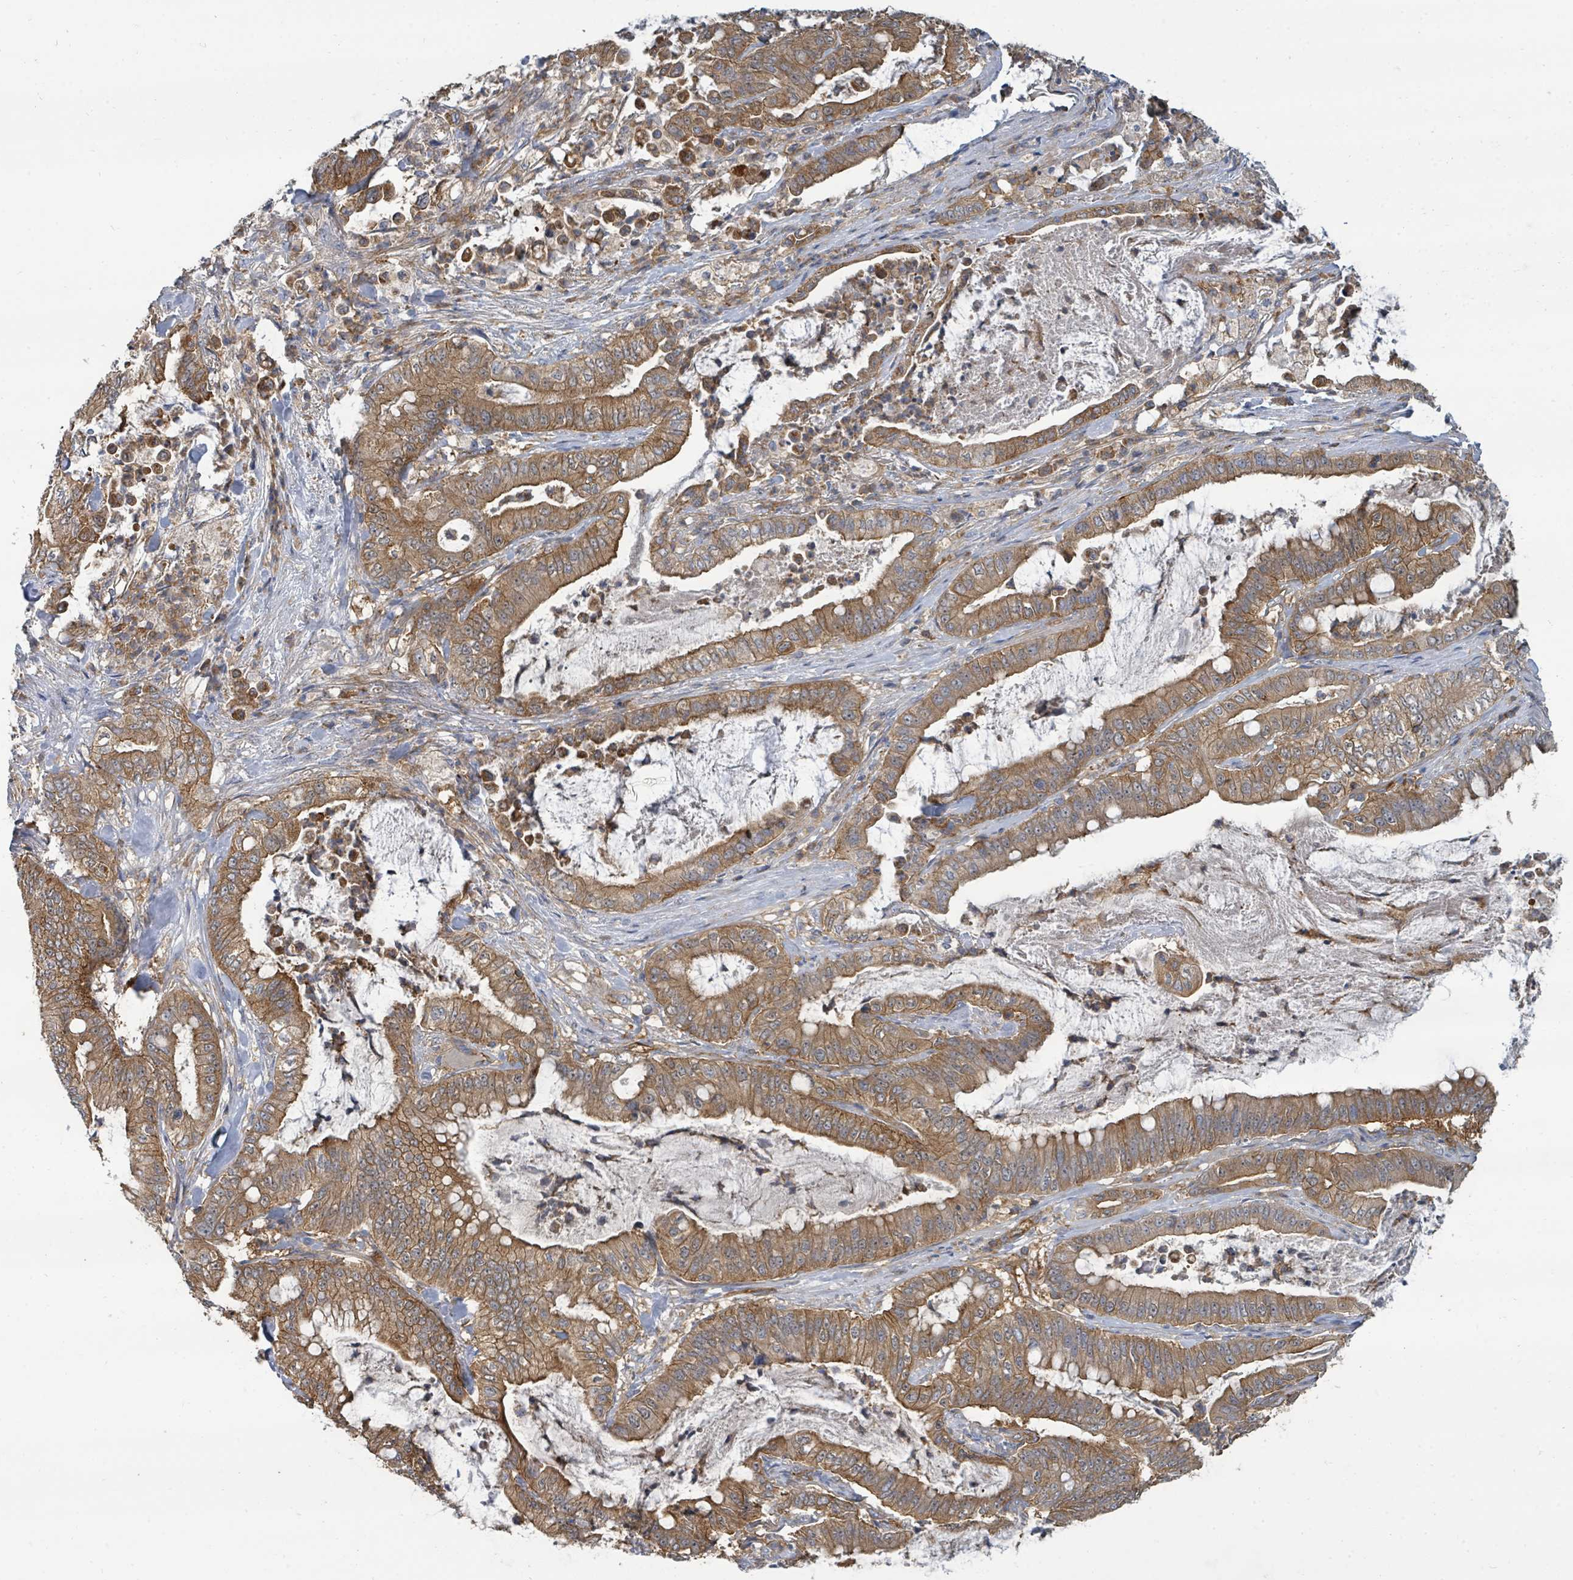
{"staining": {"intensity": "moderate", "quantity": ">75%", "location": "cytoplasmic/membranous"}, "tissue": "pancreatic cancer", "cell_type": "Tumor cells", "image_type": "cancer", "snomed": [{"axis": "morphology", "description": "Adenocarcinoma, NOS"}, {"axis": "topography", "description": "Pancreas"}], "caption": "Immunohistochemical staining of human pancreatic cancer displays medium levels of moderate cytoplasmic/membranous protein expression in about >75% of tumor cells.", "gene": "BOLA2B", "patient": {"sex": "male", "age": 71}}